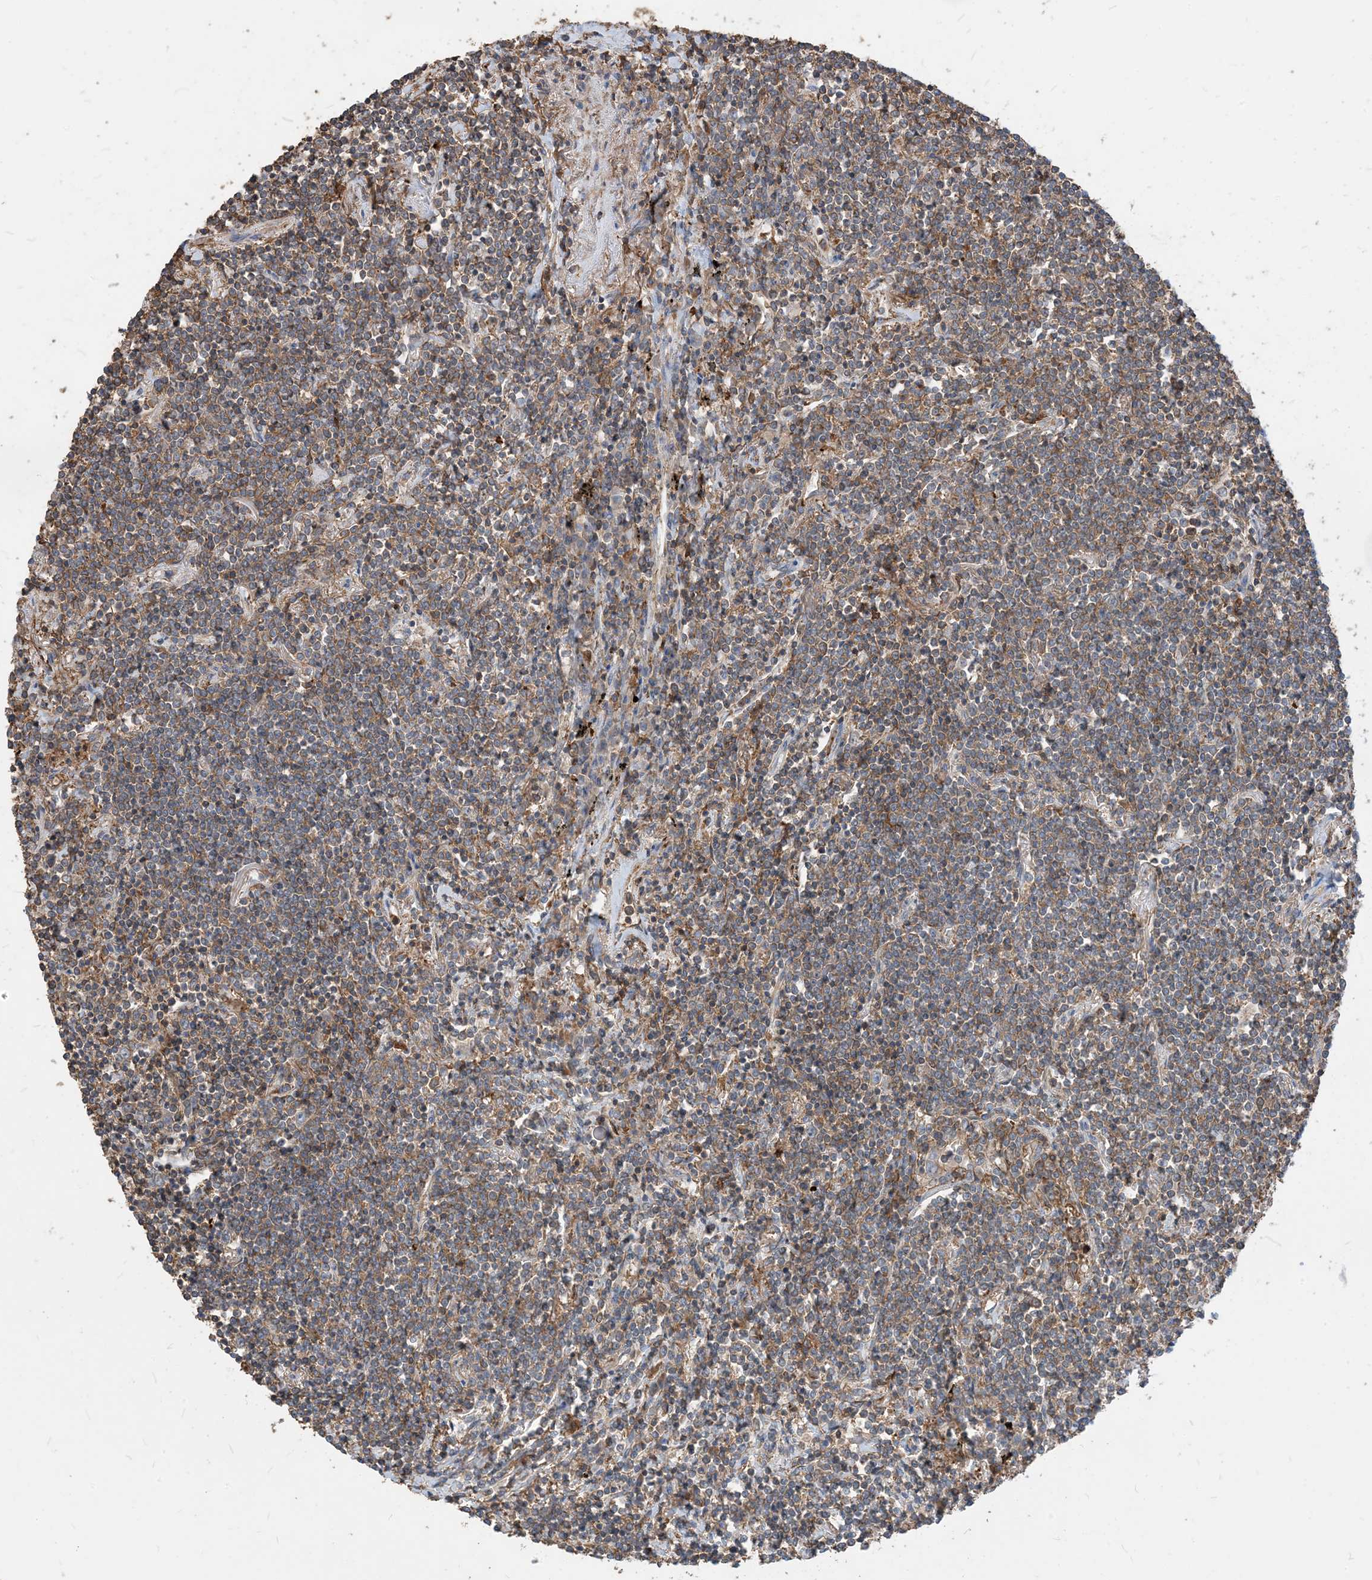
{"staining": {"intensity": "moderate", "quantity": ">75%", "location": "cytoplasmic/membranous"}, "tissue": "lymphoma", "cell_type": "Tumor cells", "image_type": "cancer", "snomed": [{"axis": "morphology", "description": "Malignant lymphoma, non-Hodgkin's type, Low grade"}, {"axis": "topography", "description": "Lung"}], "caption": "Protein expression analysis of low-grade malignant lymphoma, non-Hodgkin's type exhibits moderate cytoplasmic/membranous staining in about >75% of tumor cells.", "gene": "PARVG", "patient": {"sex": "female", "age": 71}}